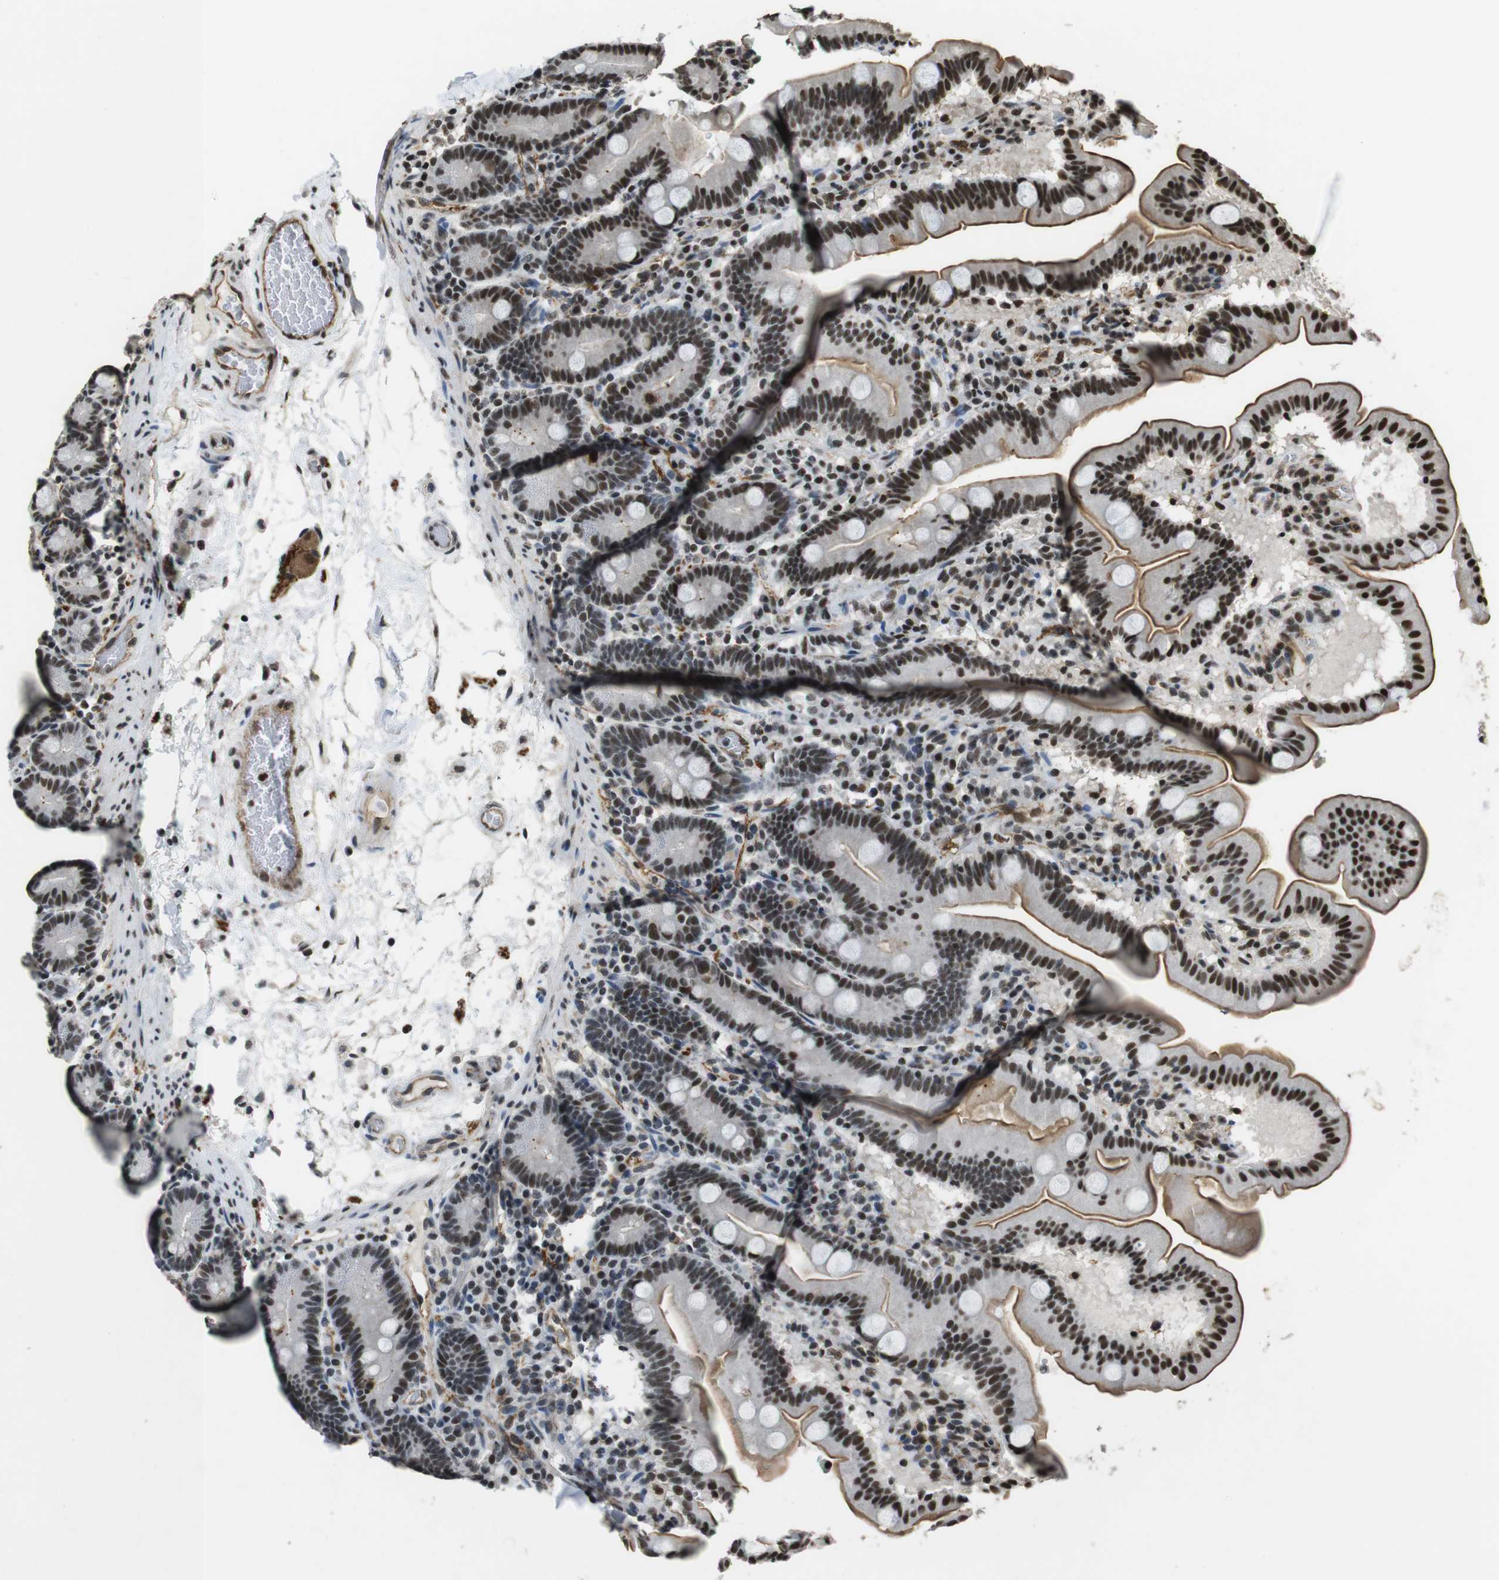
{"staining": {"intensity": "moderate", "quantity": ">75%", "location": "cytoplasmic/membranous,nuclear"}, "tissue": "duodenum", "cell_type": "Glandular cells", "image_type": "normal", "snomed": [{"axis": "morphology", "description": "Normal tissue, NOS"}, {"axis": "topography", "description": "Duodenum"}], "caption": "Protein staining shows moderate cytoplasmic/membranous,nuclear positivity in about >75% of glandular cells in normal duodenum.", "gene": "CSNK2B", "patient": {"sex": "male", "age": 54}}